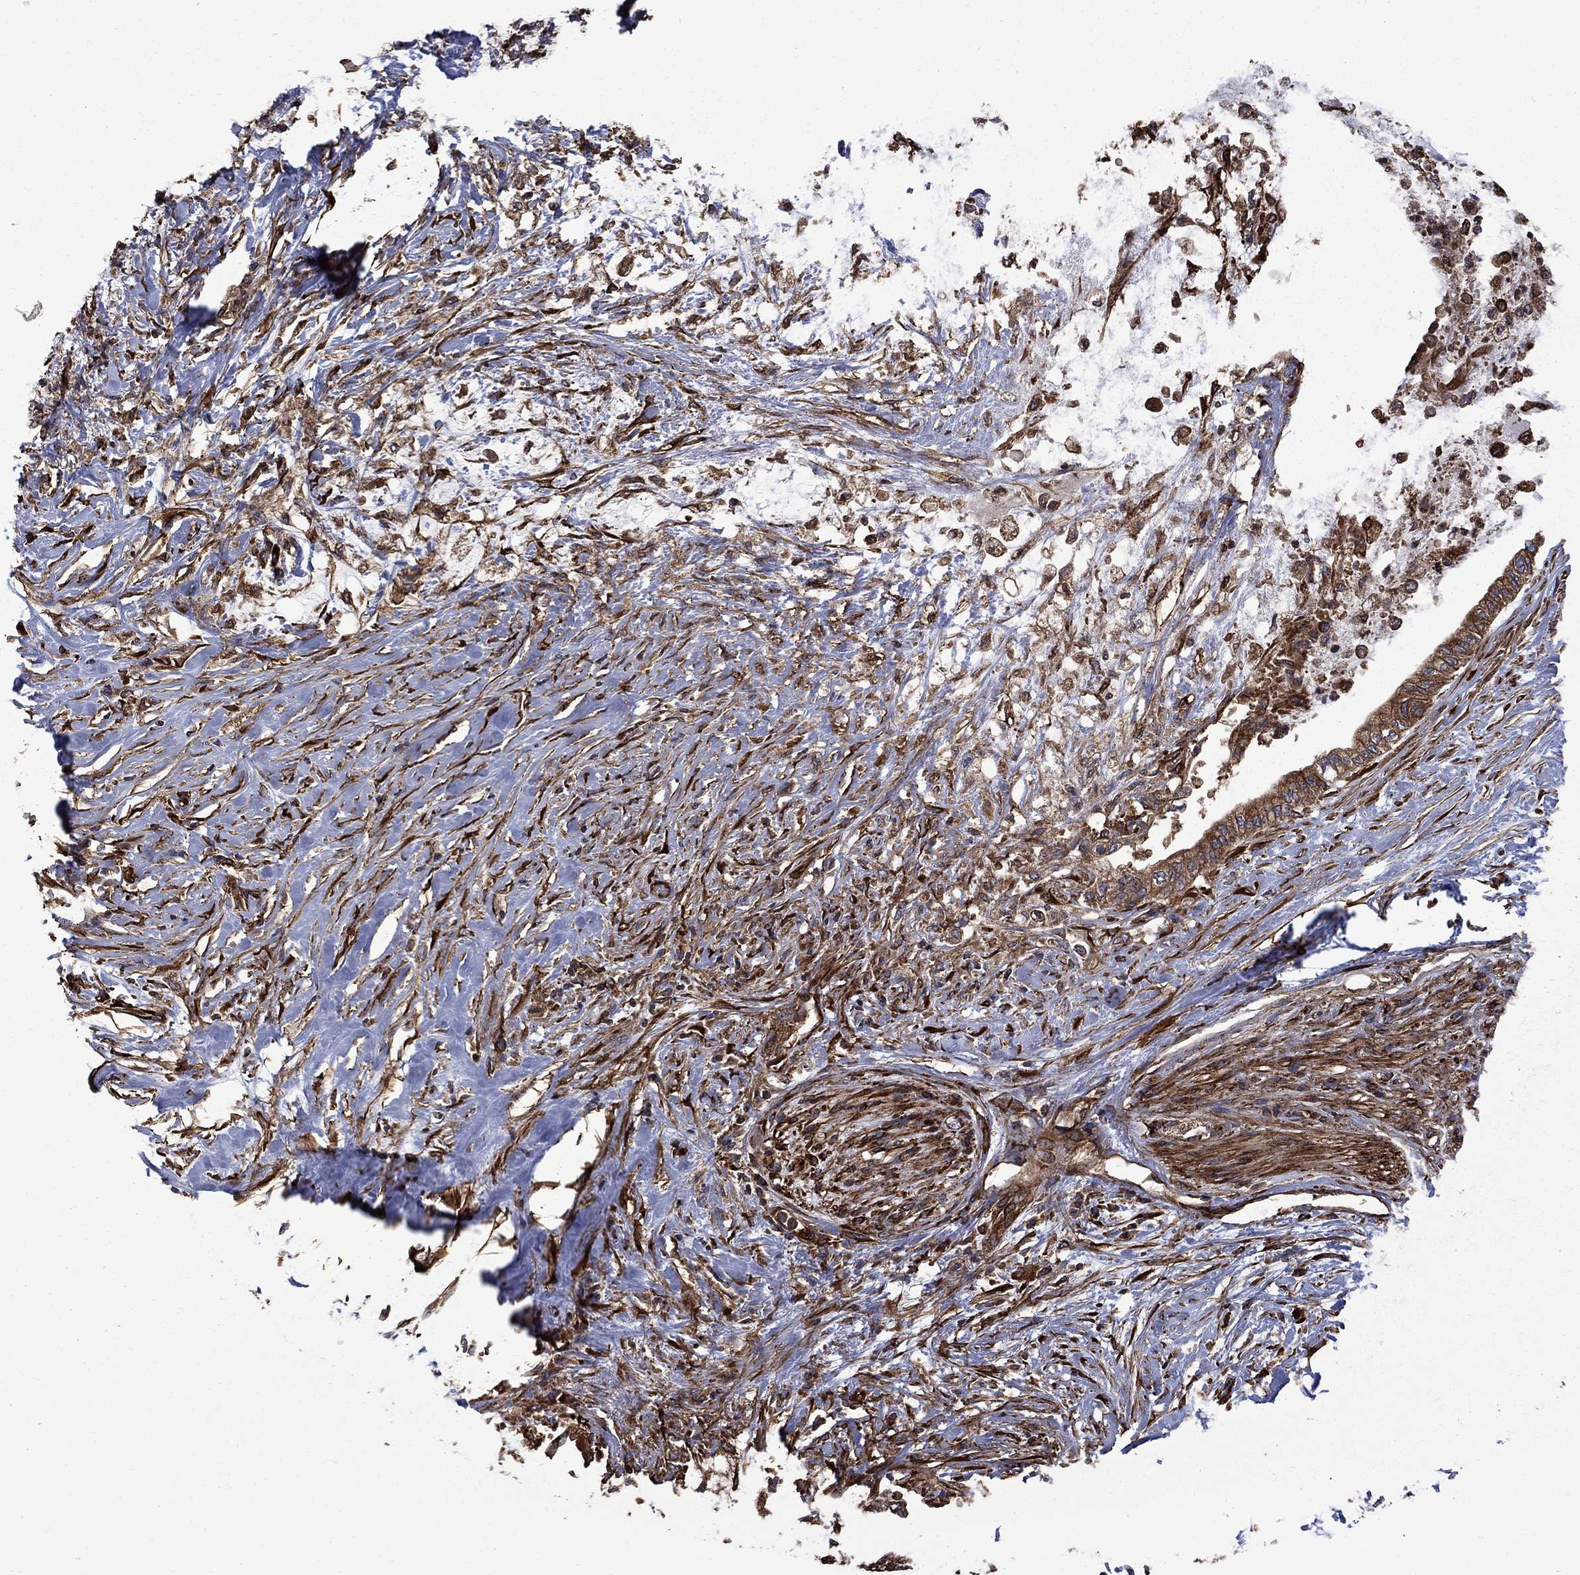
{"staining": {"intensity": "strong", "quantity": ">75%", "location": "cytoplasmic/membranous"}, "tissue": "pancreatic cancer", "cell_type": "Tumor cells", "image_type": "cancer", "snomed": [{"axis": "morphology", "description": "Normal tissue, NOS"}, {"axis": "morphology", "description": "Adenocarcinoma, NOS"}, {"axis": "topography", "description": "Pancreas"}, {"axis": "topography", "description": "Duodenum"}], "caption": "Immunohistochemistry staining of pancreatic cancer, which exhibits high levels of strong cytoplasmic/membranous expression in about >75% of tumor cells indicating strong cytoplasmic/membranous protein staining. The staining was performed using DAB (brown) for protein detection and nuclei were counterstained in hematoxylin (blue).", "gene": "CUTC", "patient": {"sex": "female", "age": 60}}